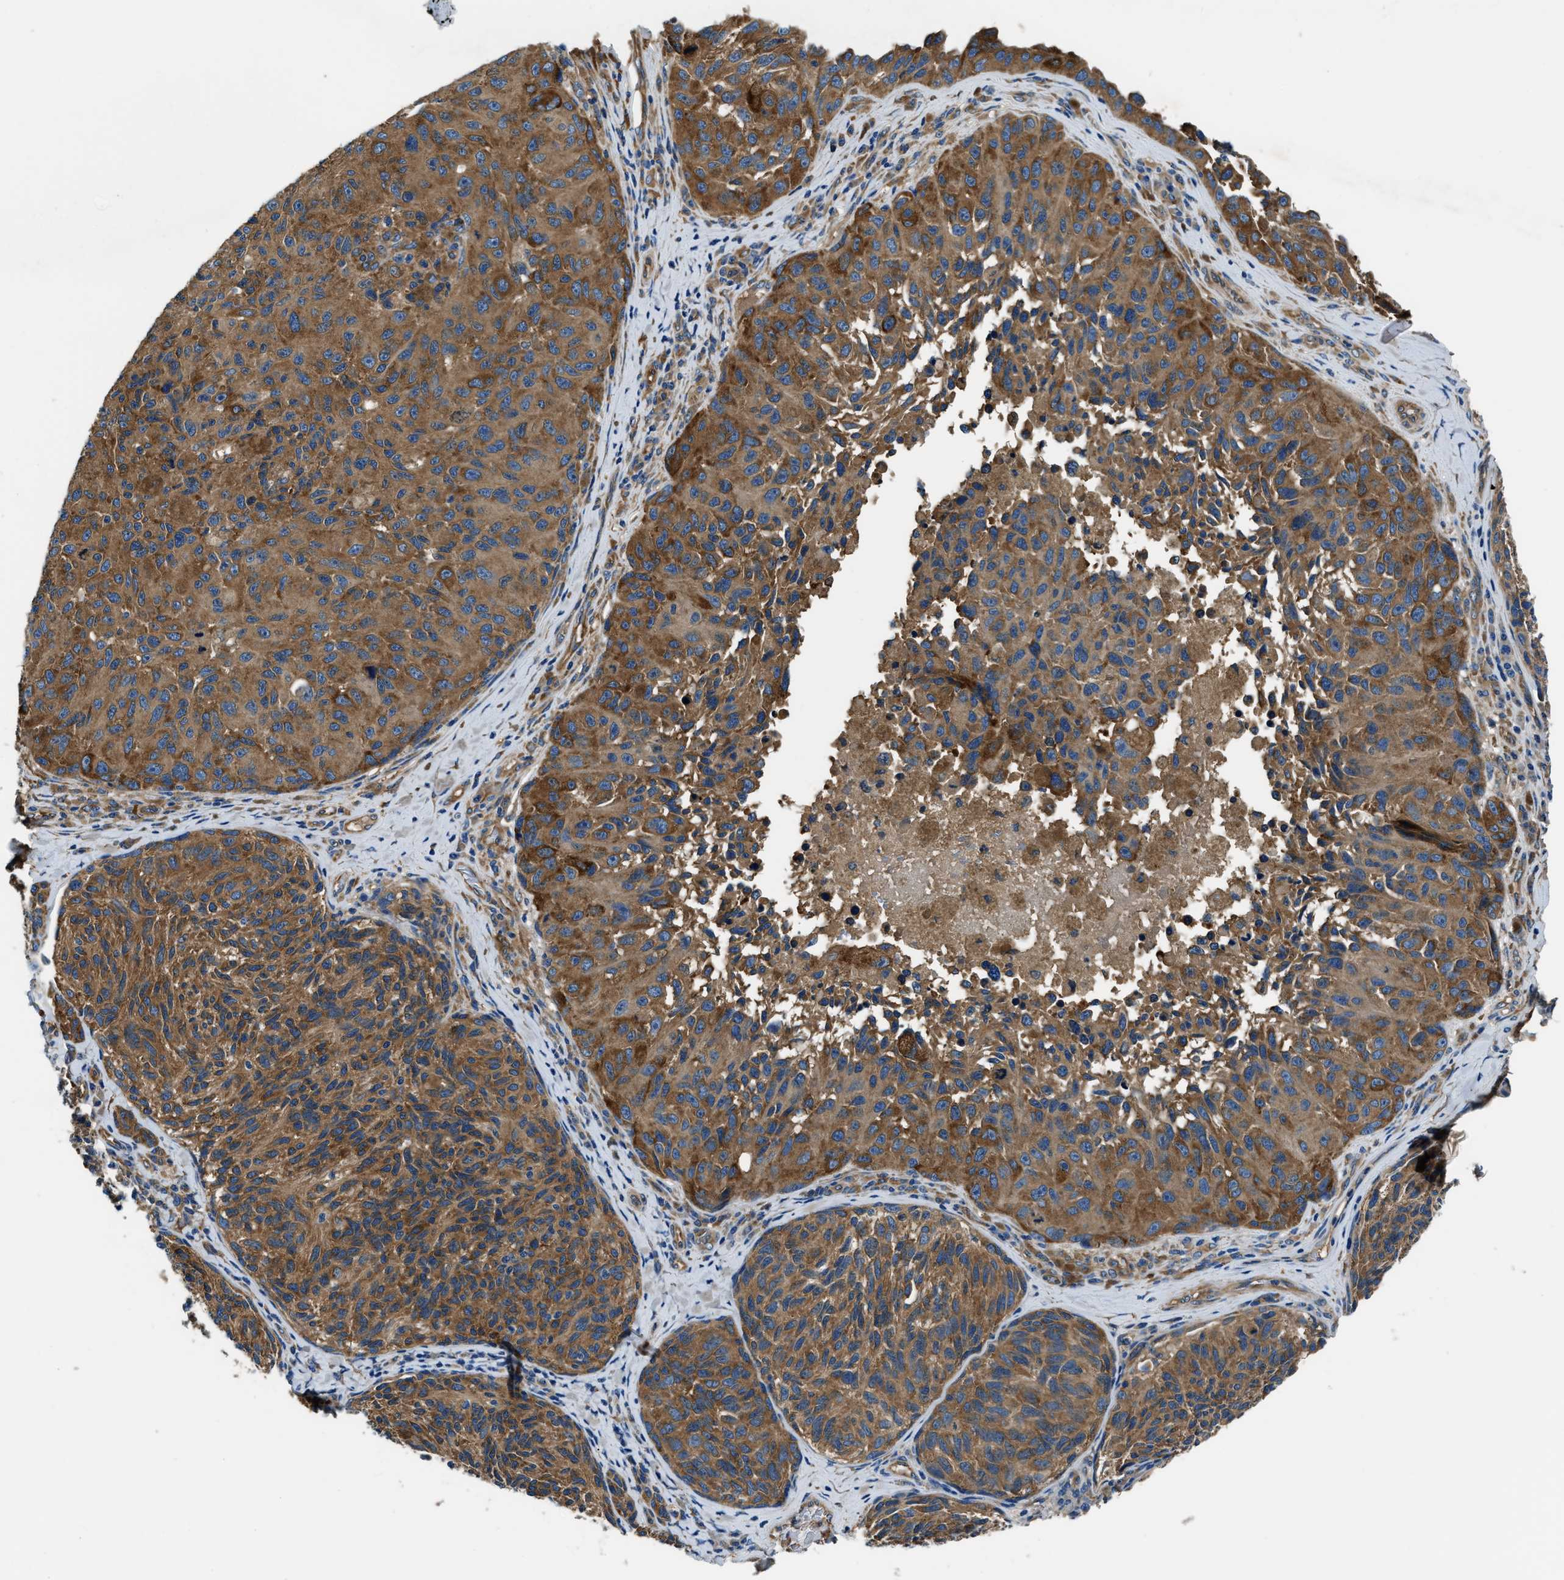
{"staining": {"intensity": "strong", "quantity": ">75%", "location": "cytoplasmic/membranous"}, "tissue": "melanoma", "cell_type": "Tumor cells", "image_type": "cancer", "snomed": [{"axis": "morphology", "description": "Malignant melanoma, NOS"}, {"axis": "topography", "description": "Skin"}], "caption": "Protein analysis of malignant melanoma tissue shows strong cytoplasmic/membranous staining in approximately >75% of tumor cells.", "gene": "EEA1", "patient": {"sex": "female", "age": 73}}